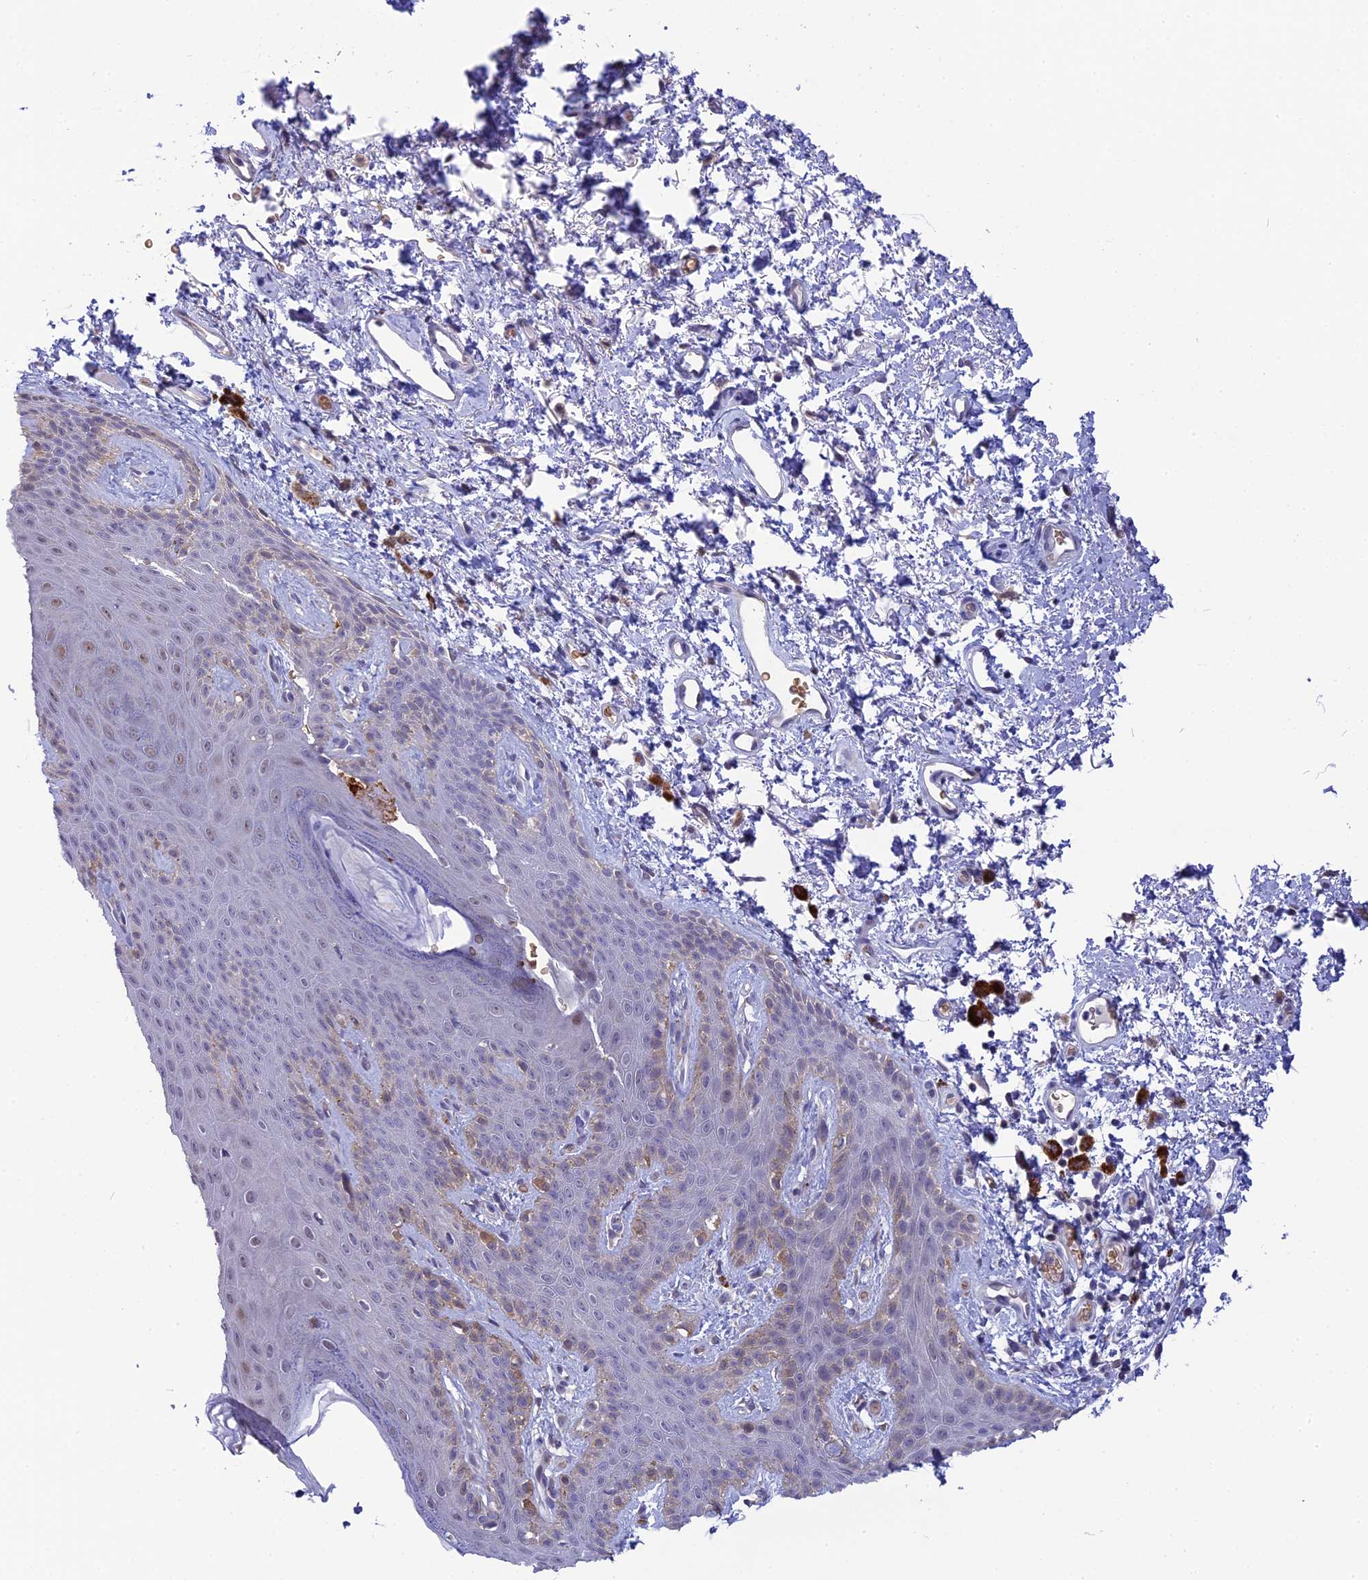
{"staining": {"intensity": "moderate", "quantity": "<25%", "location": "cytoplasmic/membranous"}, "tissue": "skin", "cell_type": "Epidermal cells", "image_type": "normal", "snomed": [{"axis": "morphology", "description": "Normal tissue, NOS"}, {"axis": "topography", "description": "Anal"}], "caption": "The histopathology image displays immunohistochemical staining of unremarkable skin. There is moderate cytoplasmic/membranous positivity is present in approximately <25% of epidermal cells. The staining is performed using DAB brown chromogen to label protein expression. The nuclei are counter-stained blue using hematoxylin.", "gene": "KCTD14", "patient": {"sex": "female", "age": 46}}